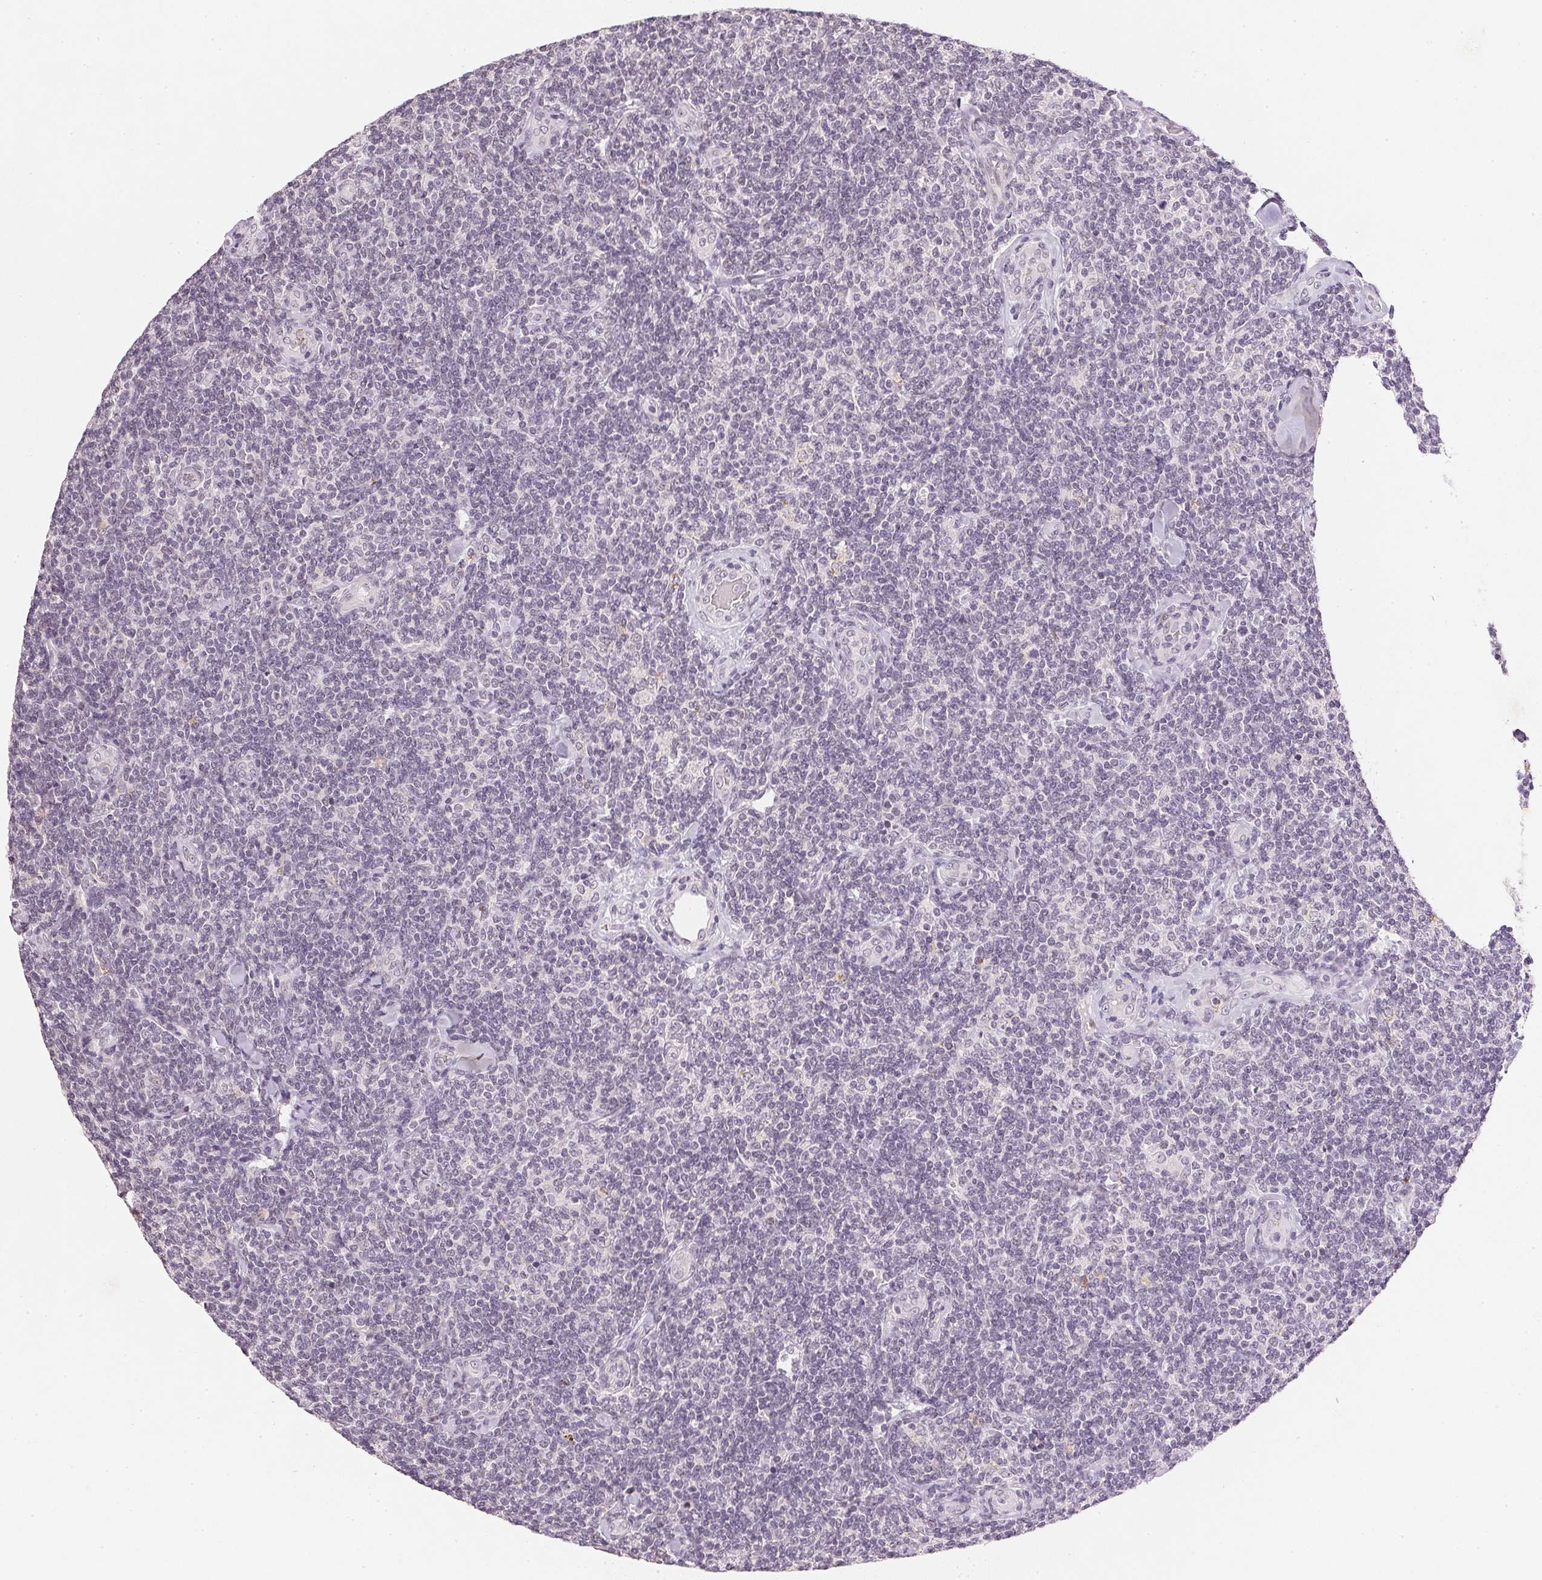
{"staining": {"intensity": "negative", "quantity": "none", "location": "none"}, "tissue": "lymphoma", "cell_type": "Tumor cells", "image_type": "cancer", "snomed": [{"axis": "morphology", "description": "Malignant lymphoma, non-Hodgkin's type, Low grade"}, {"axis": "topography", "description": "Lymph node"}], "caption": "High power microscopy micrograph of an IHC photomicrograph of malignant lymphoma, non-Hodgkin's type (low-grade), revealing no significant expression in tumor cells.", "gene": "SMTN", "patient": {"sex": "female", "age": 56}}